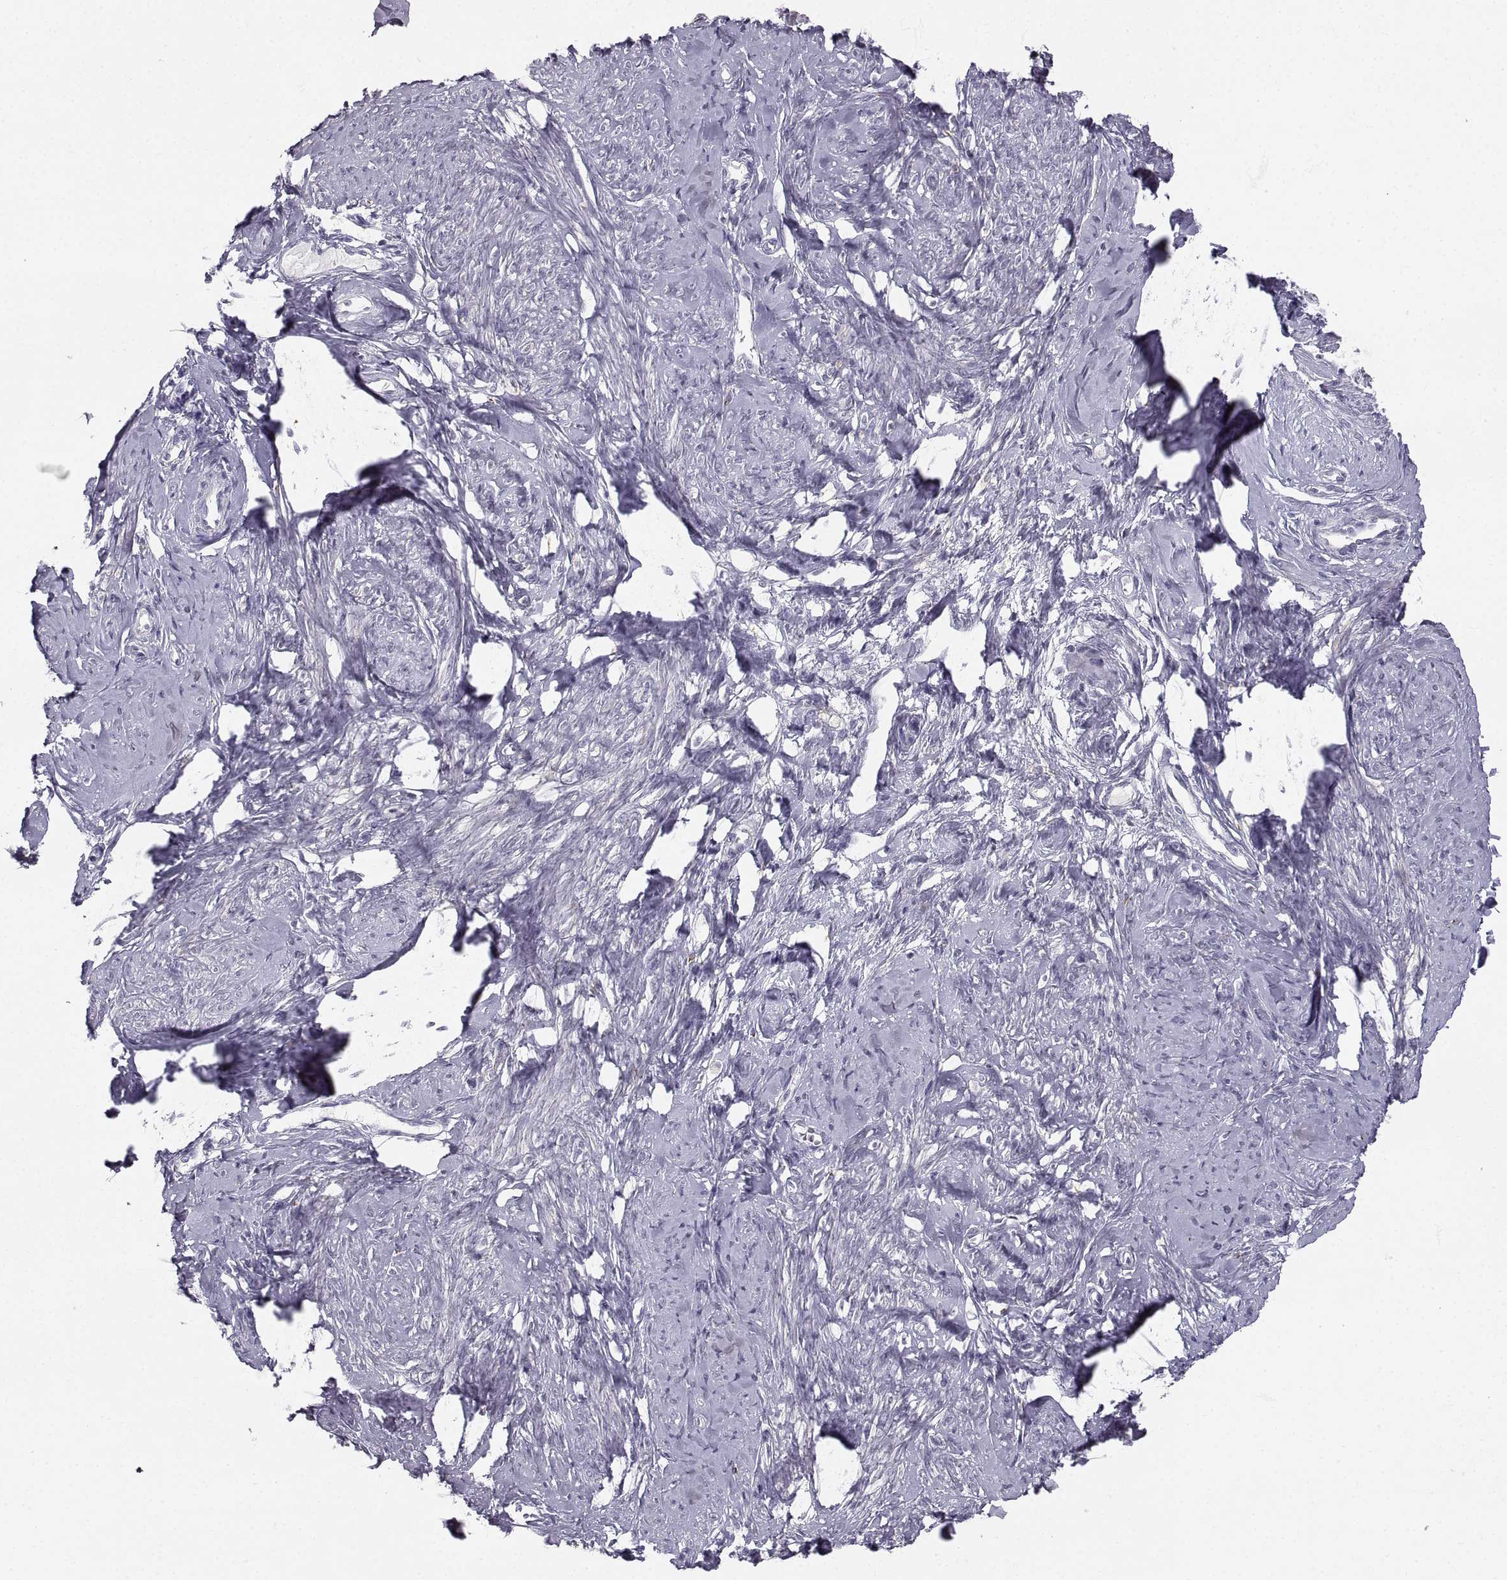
{"staining": {"intensity": "negative", "quantity": "none", "location": "none"}, "tissue": "smooth muscle", "cell_type": "Smooth muscle cells", "image_type": "normal", "snomed": [{"axis": "morphology", "description": "Normal tissue, NOS"}, {"axis": "topography", "description": "Smooth muscle"}], "caption": "The photomicrograph exhibits no significant positivity in smooth muscle cells of smooth muscle. (Stains: DAB immunohistochemistry (IHC) with hematoxylin counter stain, Microscopy: brightfield microscopy at high magnification).", "gene": "ZNF185", "patient": {"sex": "female", "age": 48}}